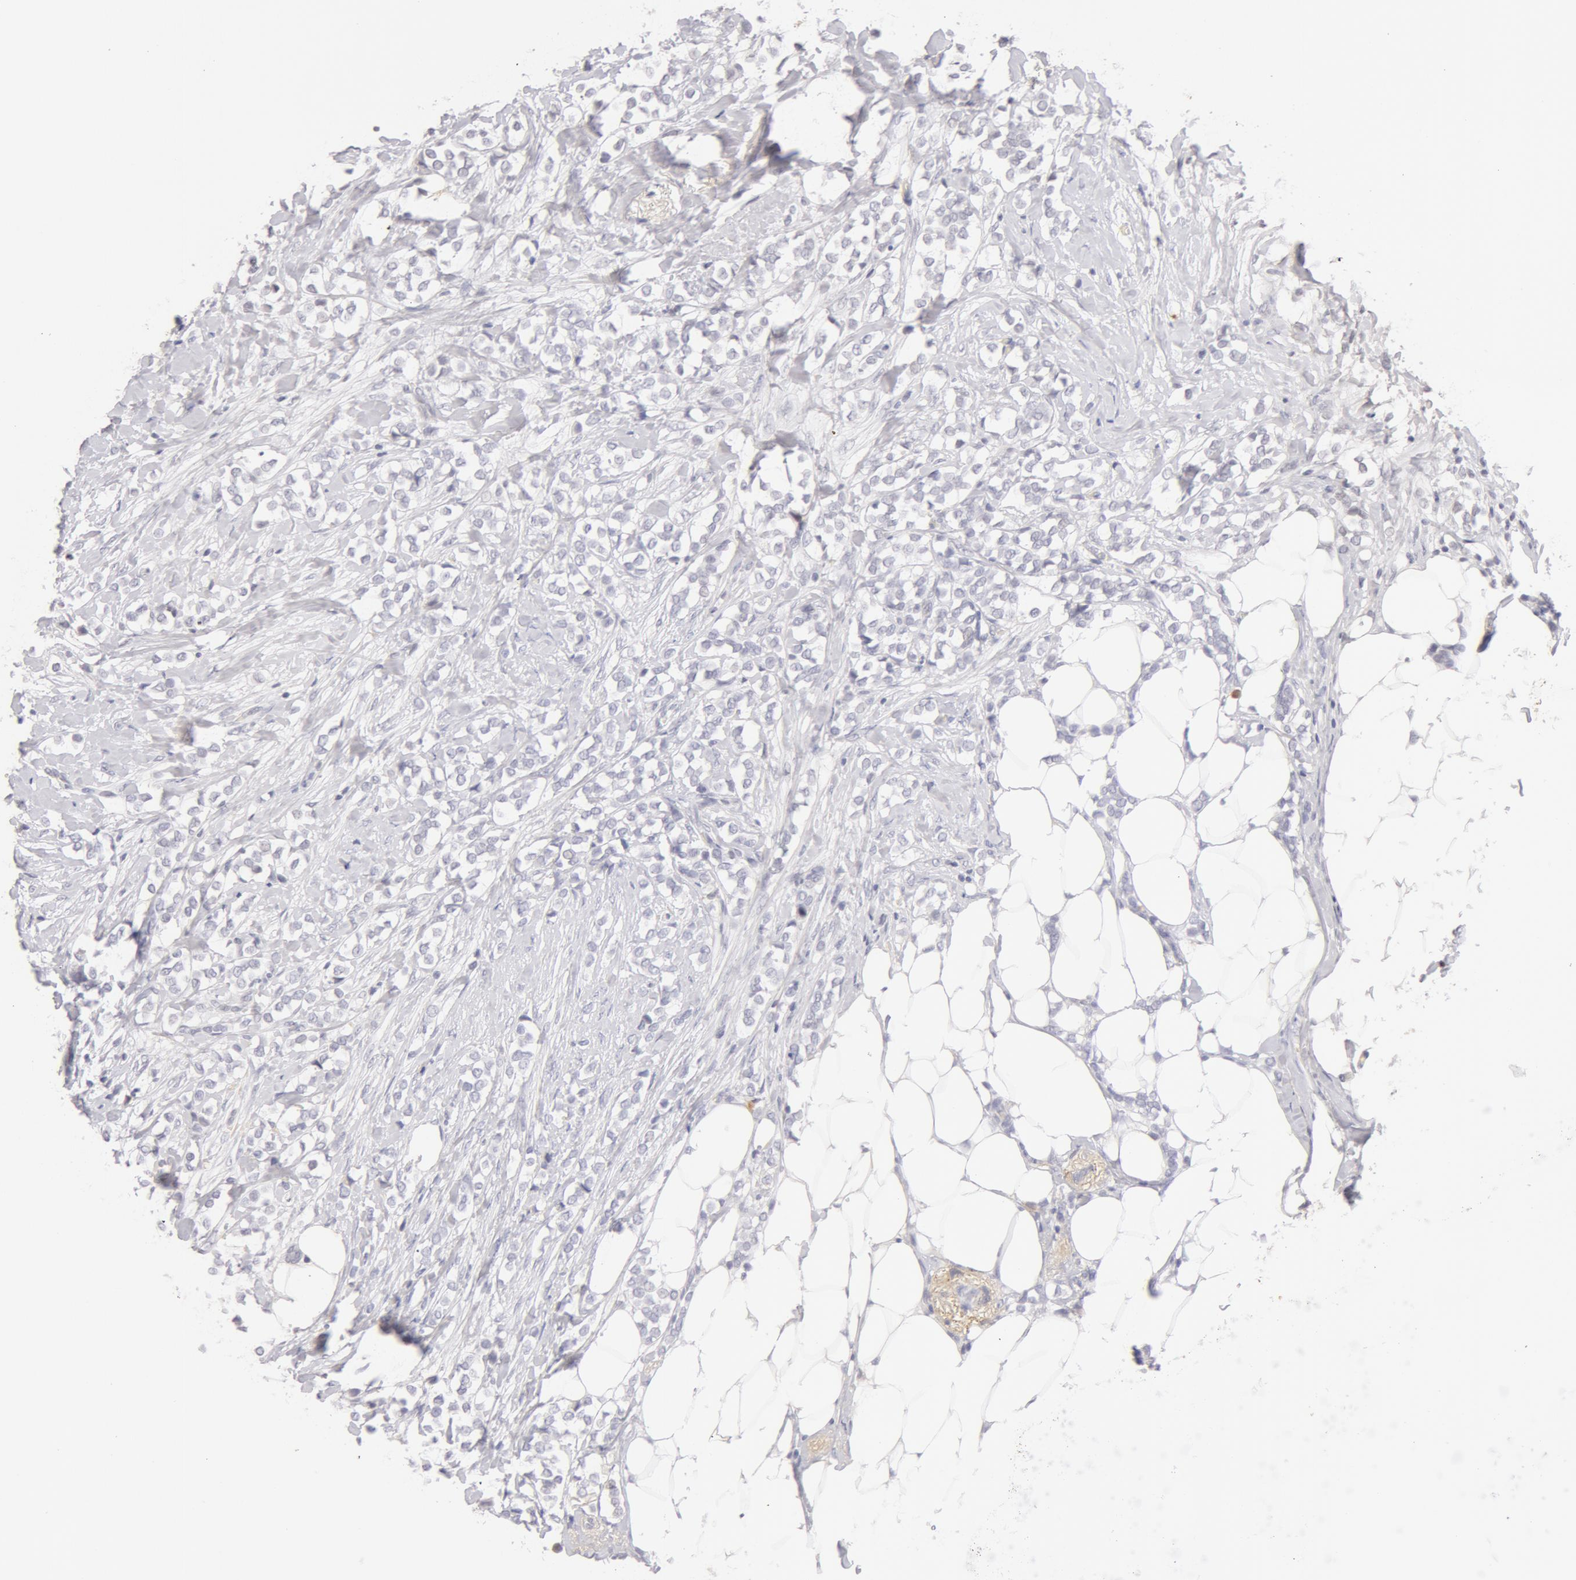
{"staining": {"intensity": "negative", "quantity": "none", "location": "none"}, "tissue": "breast cancer", "cell_type": "Tumor cells", "image_type": "cancer", "snomed": [{"axis": "morphology", "description": "Lobular carcinoma"}, {"axis": "topography", "description": "Breast"}], "caption": "The image exhibits no staining of tumor cells in breast cancer.", "gene": "AHSG", "patient": {"sex": "female", "age": 56}}